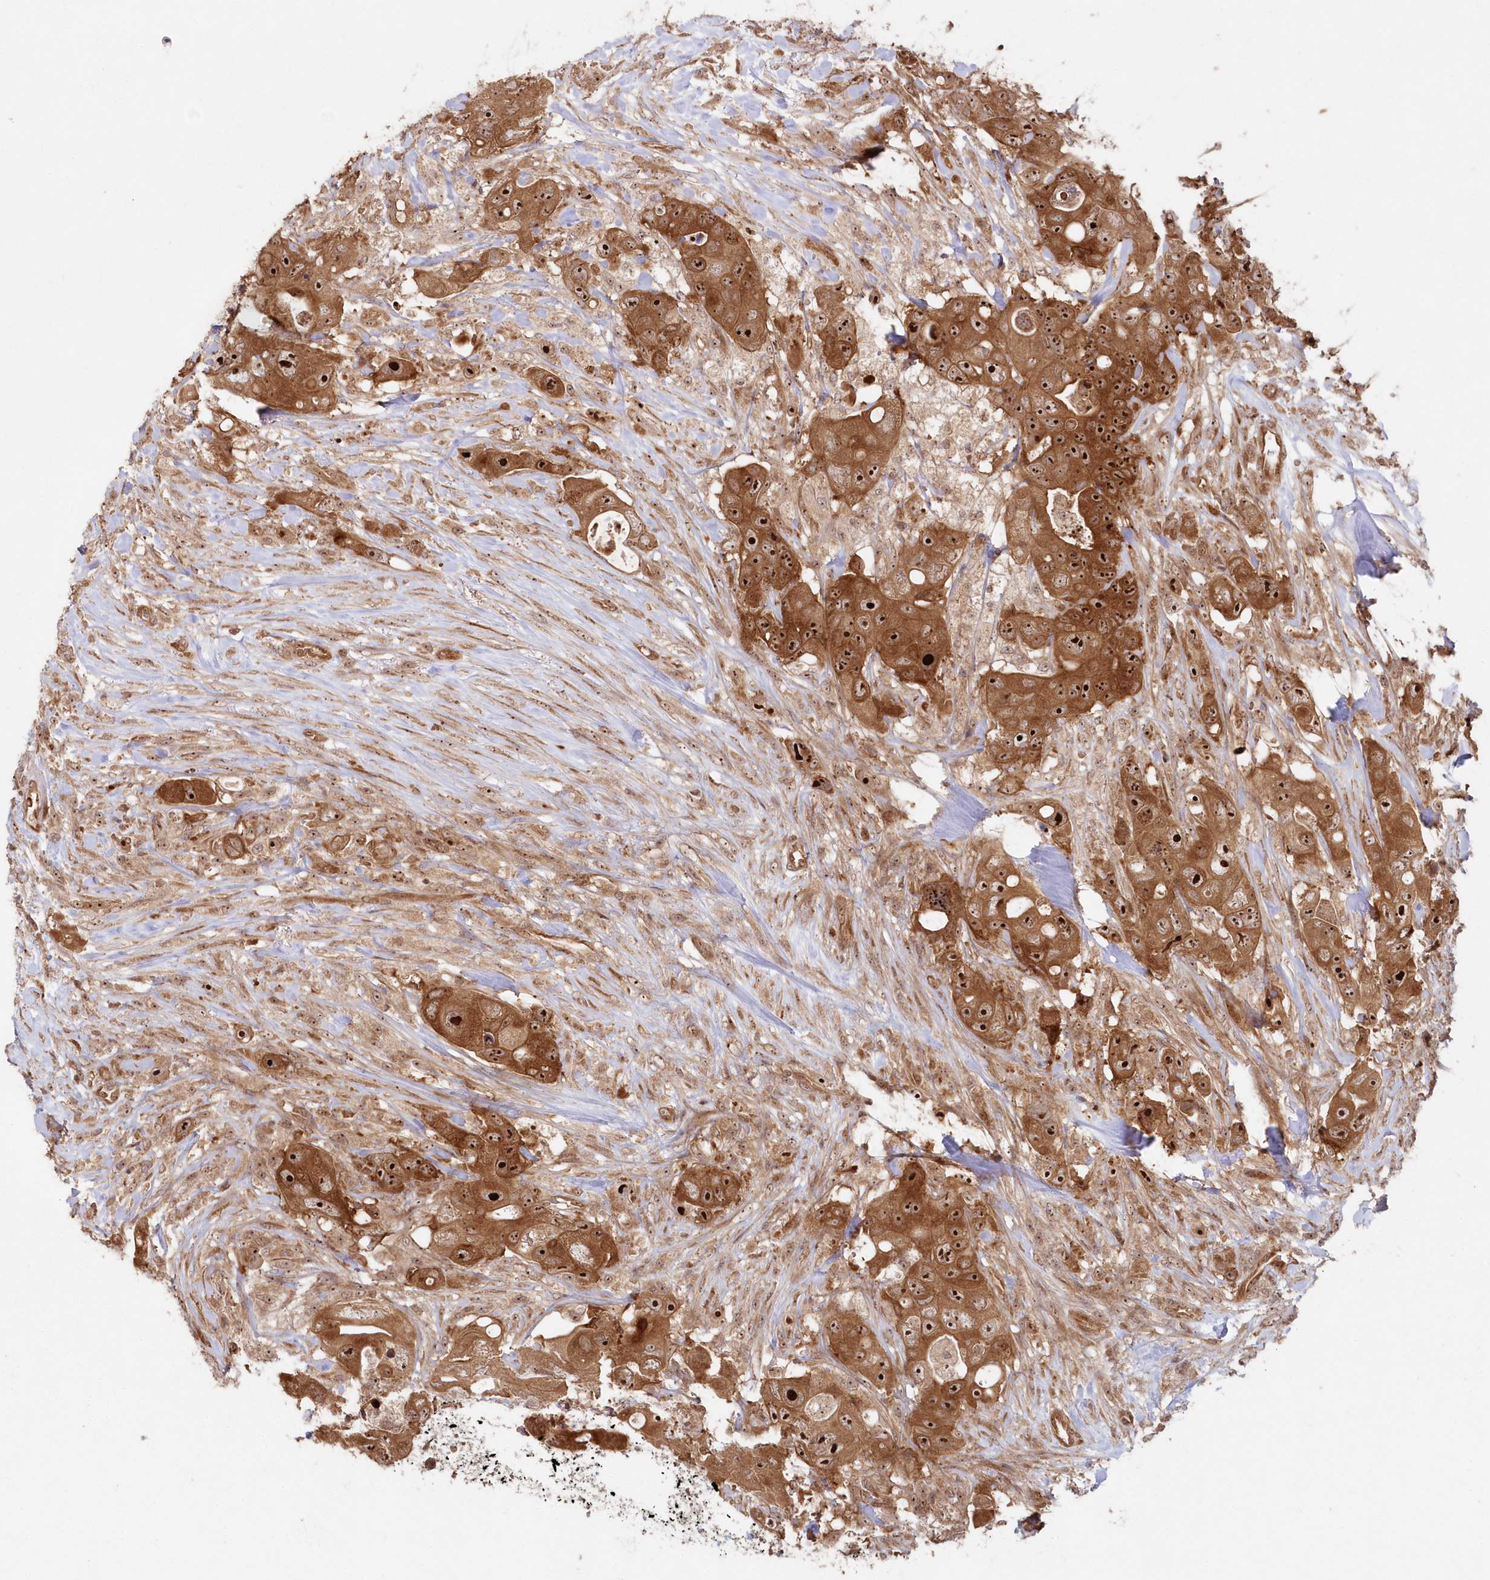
{"staining": {"intensity": "strong", "quantity": ">75%", "location": "cytoplasmic/membranous,nuclear"}, "tissue": "colorectal cancer", "cell_type": "Tumor cells", "image_type": "cancer", "snomed": [{"axis": "morphology", "description": "Adenocarcinoma, NOS"}, {"axis": "topography", "description": "Colon"}], "caption": "Colorectal adenocarcinoma stained for a protein (brown) demonstrates strong cytoplasmic/membranous and nuclear positive positivity in approximately >75% of tumor cells.", "gene": "SERINC1", "patient": {"sex": "female", "age": 46}}